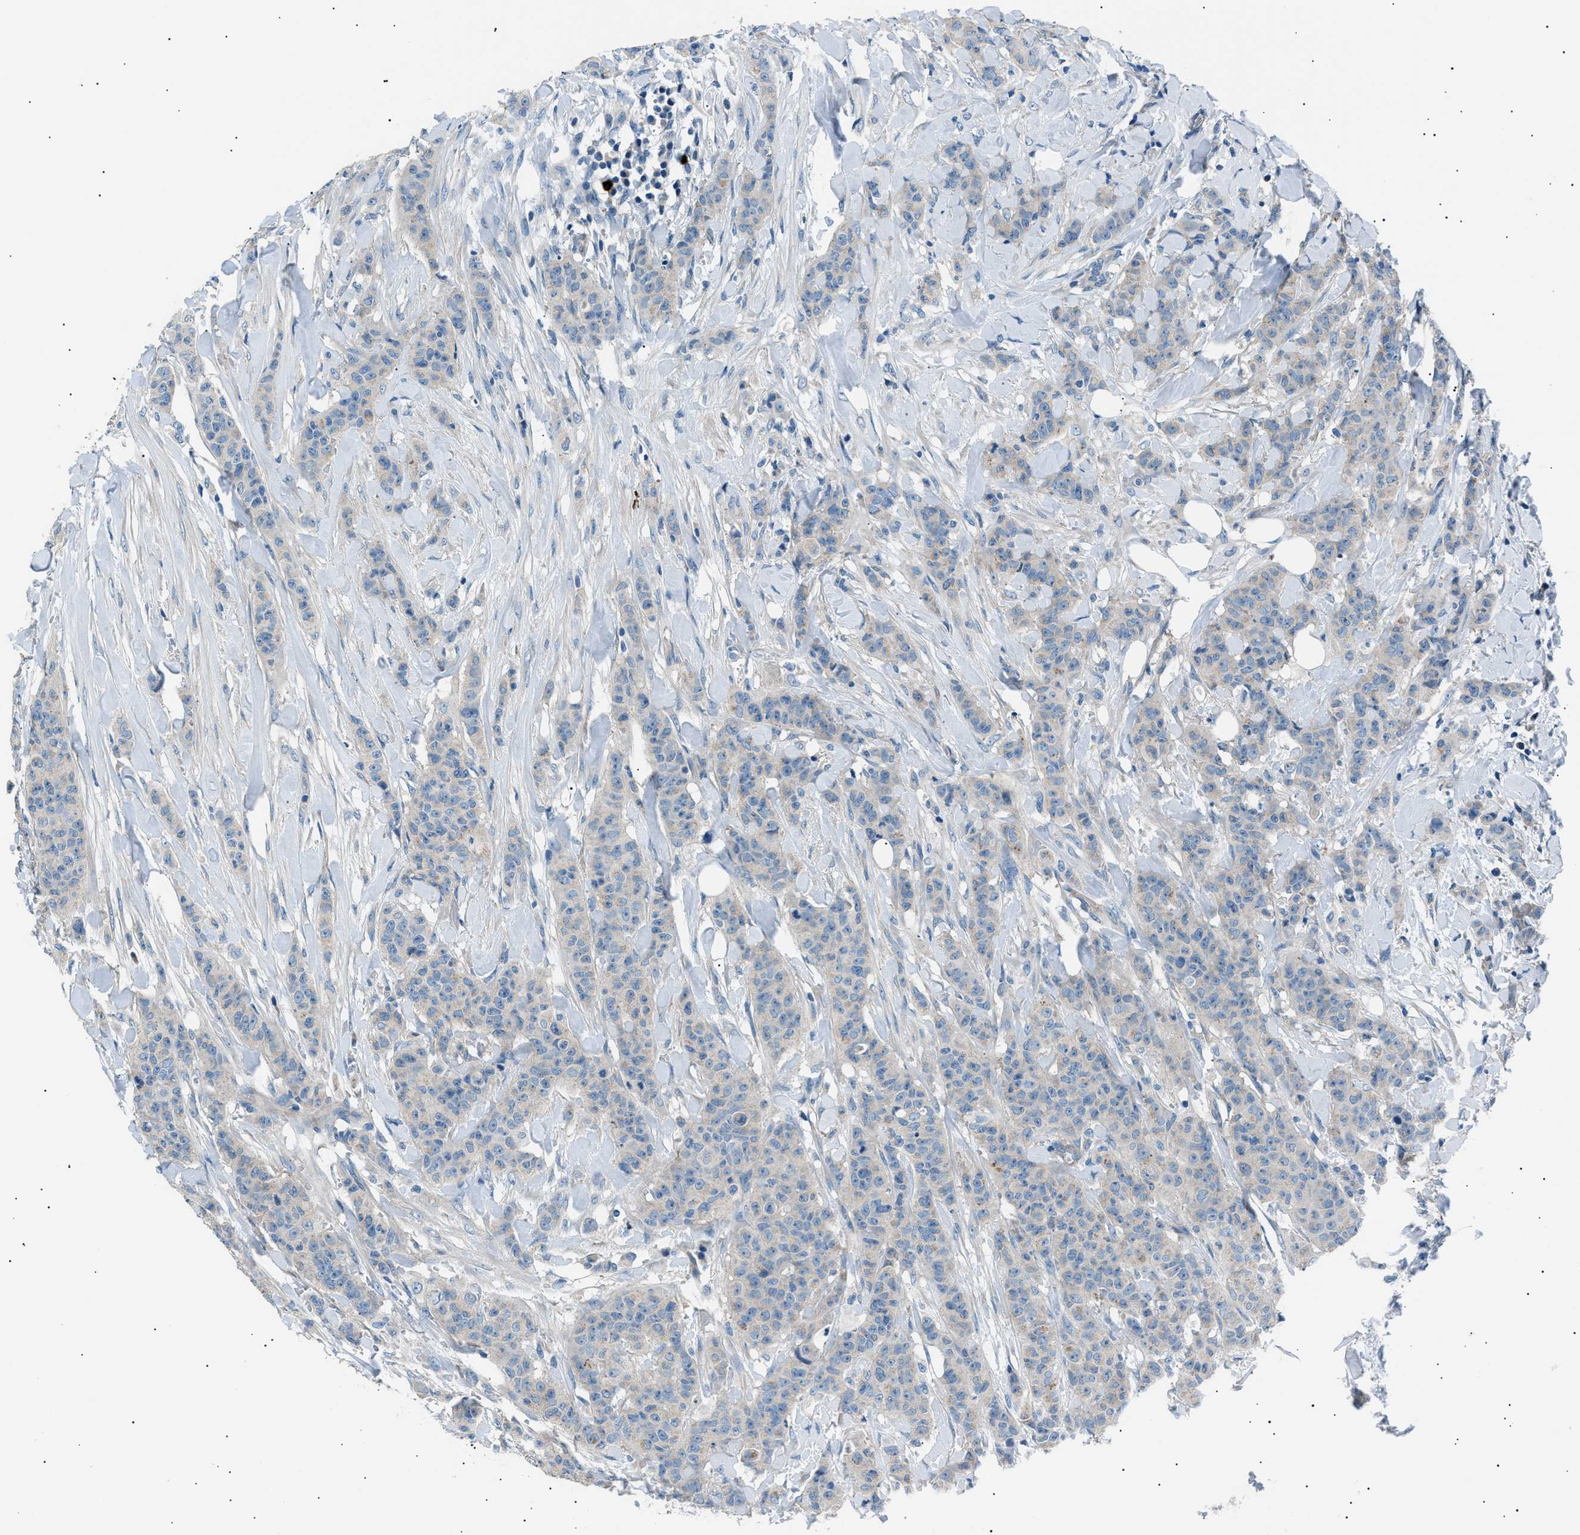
{"staining": {"intensity": "negative", "quantity": "none", "location": "none"}, "tissue": "breast cancer", "cell_type": "Tumor cells", "image_type": "cancer", "snomed": [{"axis": "morphology", "description": "Normal tissue, NOS"}, {"axis": "morphology", "description": "Duct carcinoma"}, {"axis": "topography", "description": "Breast"}], "caption": "A high-resolution micrograph shows immunohistochemistry (IHC) staining of breast cancer, which exhibits no significant expression in tumor cells.", "gene": "LRRC37B", "patient": {"sex": "female", "age": 40}}